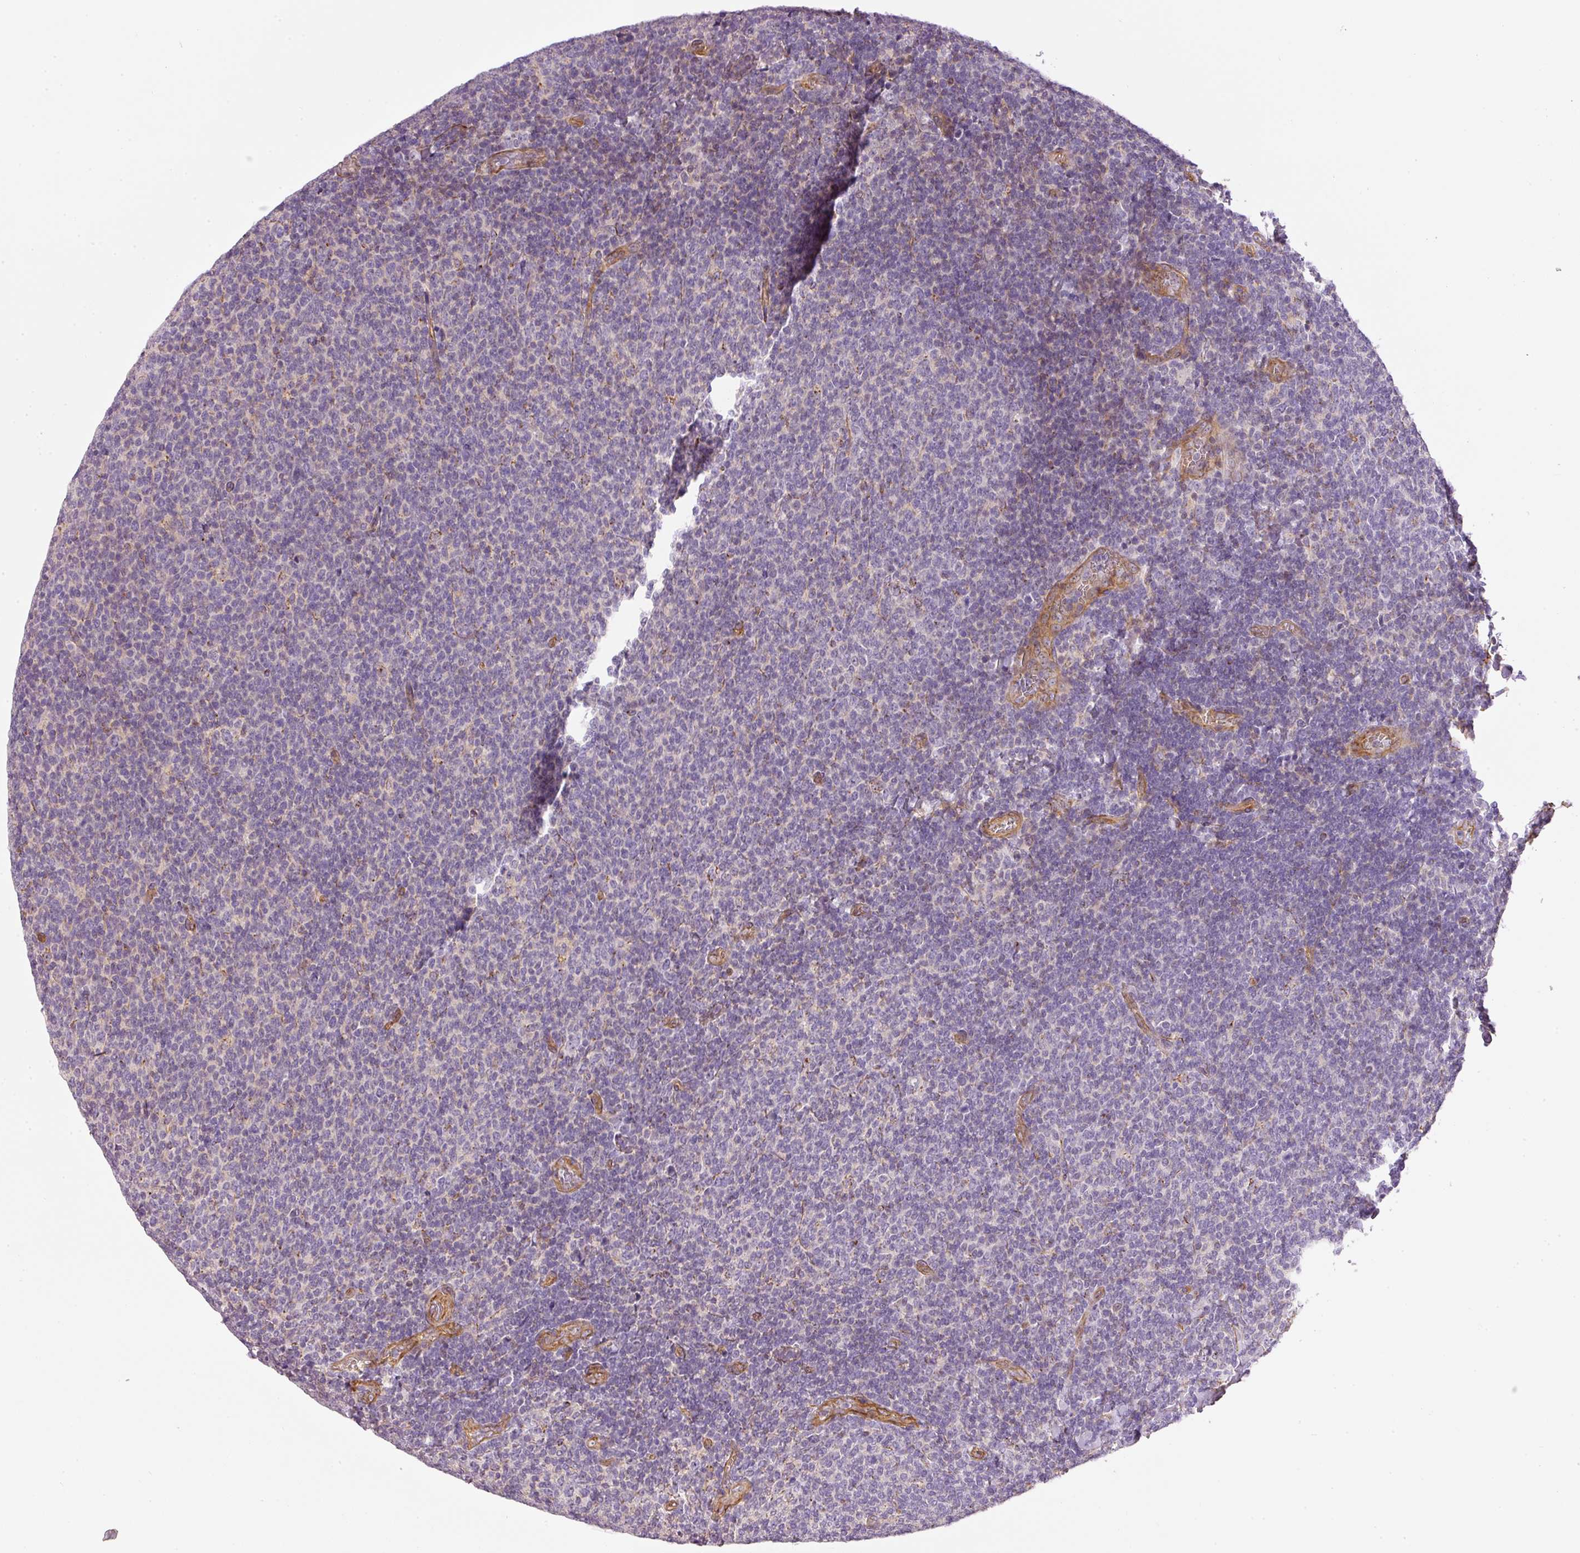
{"staining": {"intensity": "negative", "quantity": "none", "location": "none"}, "tissue": "lymphoma", "cell_type": "Tumor cells", "image_type": "cancer", "snomed": [{"axis": "morphology", "description": "Malignant lymphoma, non-Hodgkin's type, Low grade"}, {"axis": "topography", "description": "Lymph node"}], "caption": "Immunohistochemistry (IHC) of human lymphoma exhibits no staining in tumor cells.", "gene": "OSR2", "patient": {"sex": "male", "age": 52}}